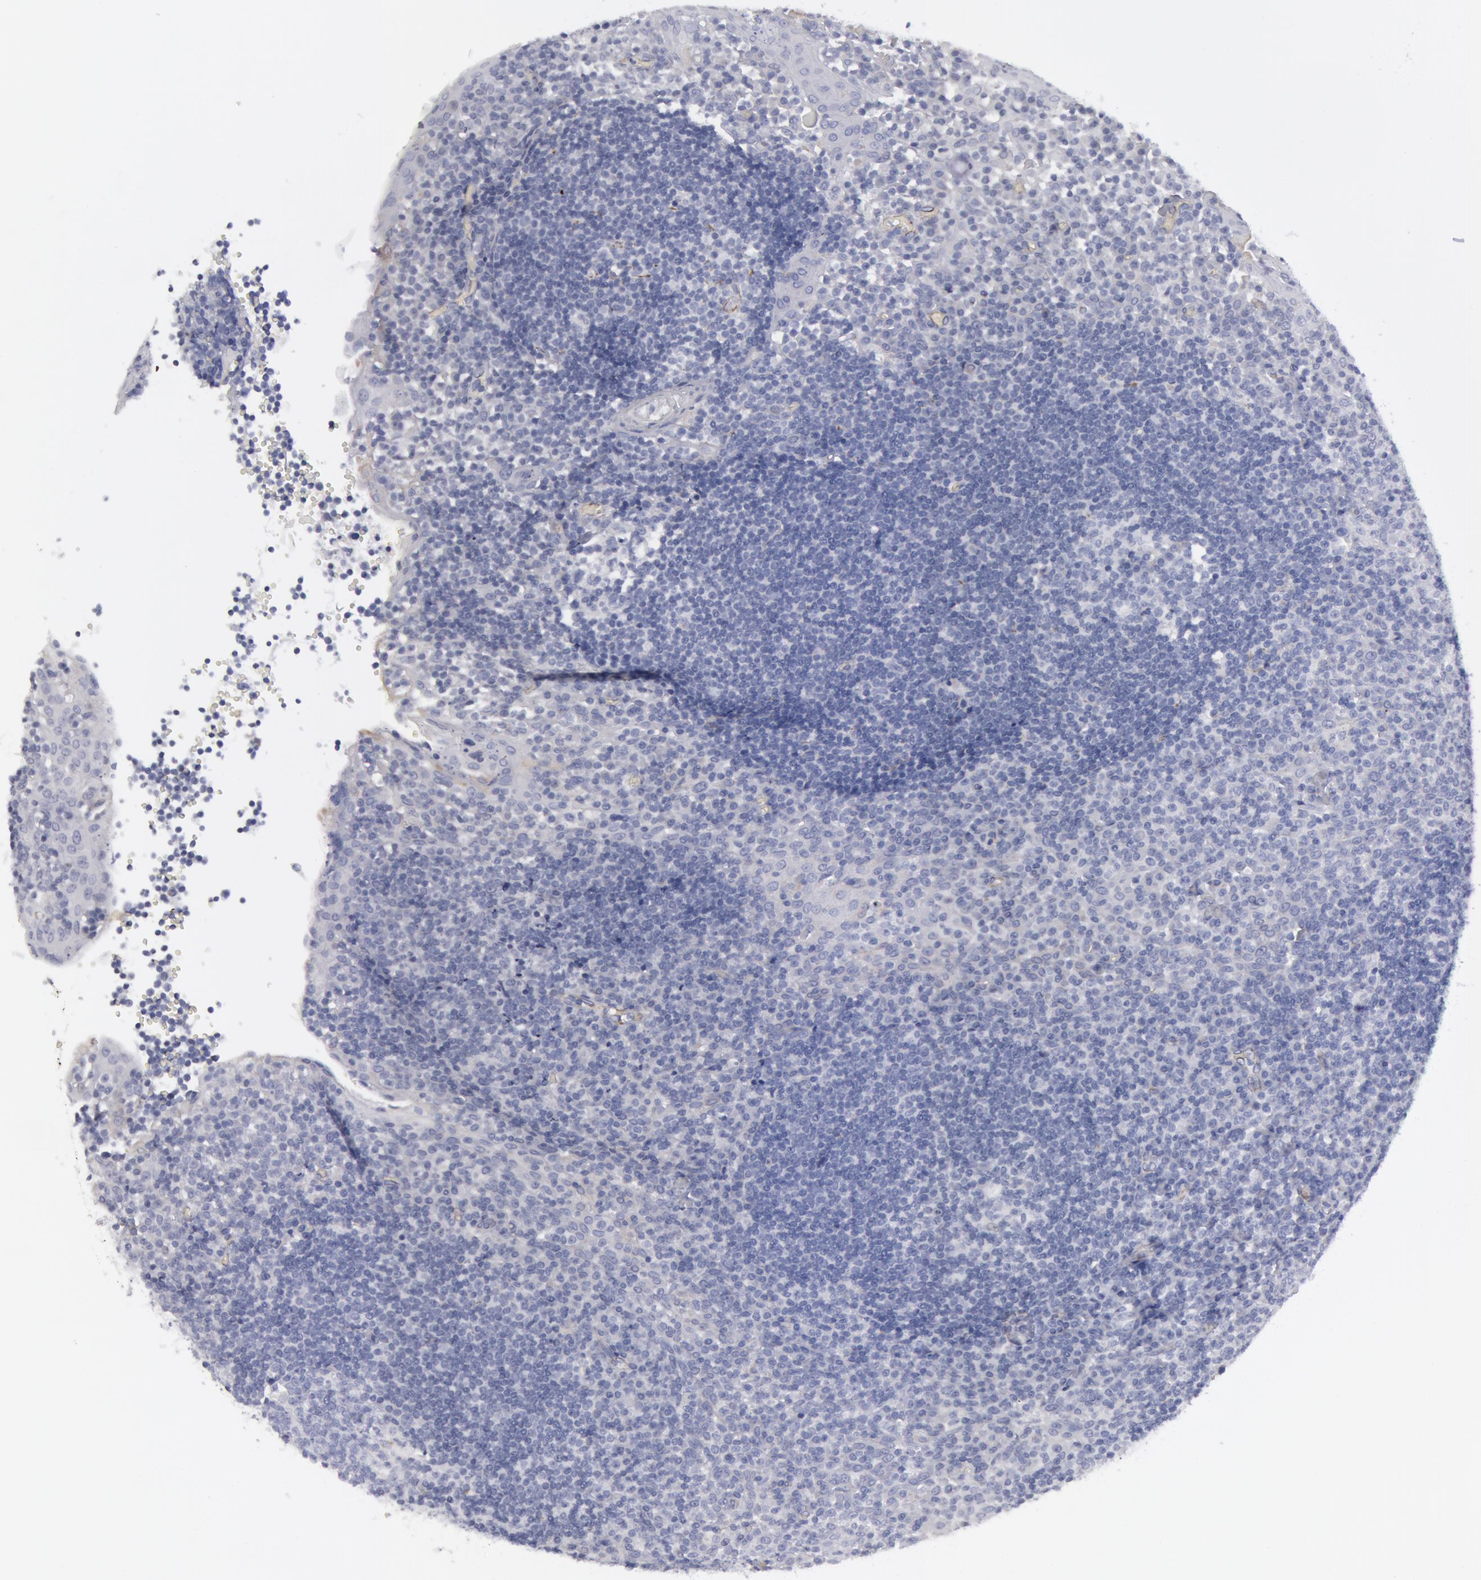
{"staining": {"intensity": "negative", "quantity": "none", "location": "none"}, "tissue": "tonsil", "cell_type": "Germinal center cells", "image_type": "normal", "snomed": [{"axis": "morphology", "description": "Normal tissue, NOS"}, {"axis": "topography", "description": "Tonsil"}], "caption": "DAB immunohistochemical staining of normal human tonsil demonstrates no significant expression in germinal center cells. The staining was performed using DAB to visualize the protein expression in brown, while the nuclei were stained in blue with hematoxylin (Magnification: 20x).", "gene": "SMC1B", "patient": {"sex": "female", "age": 40}}